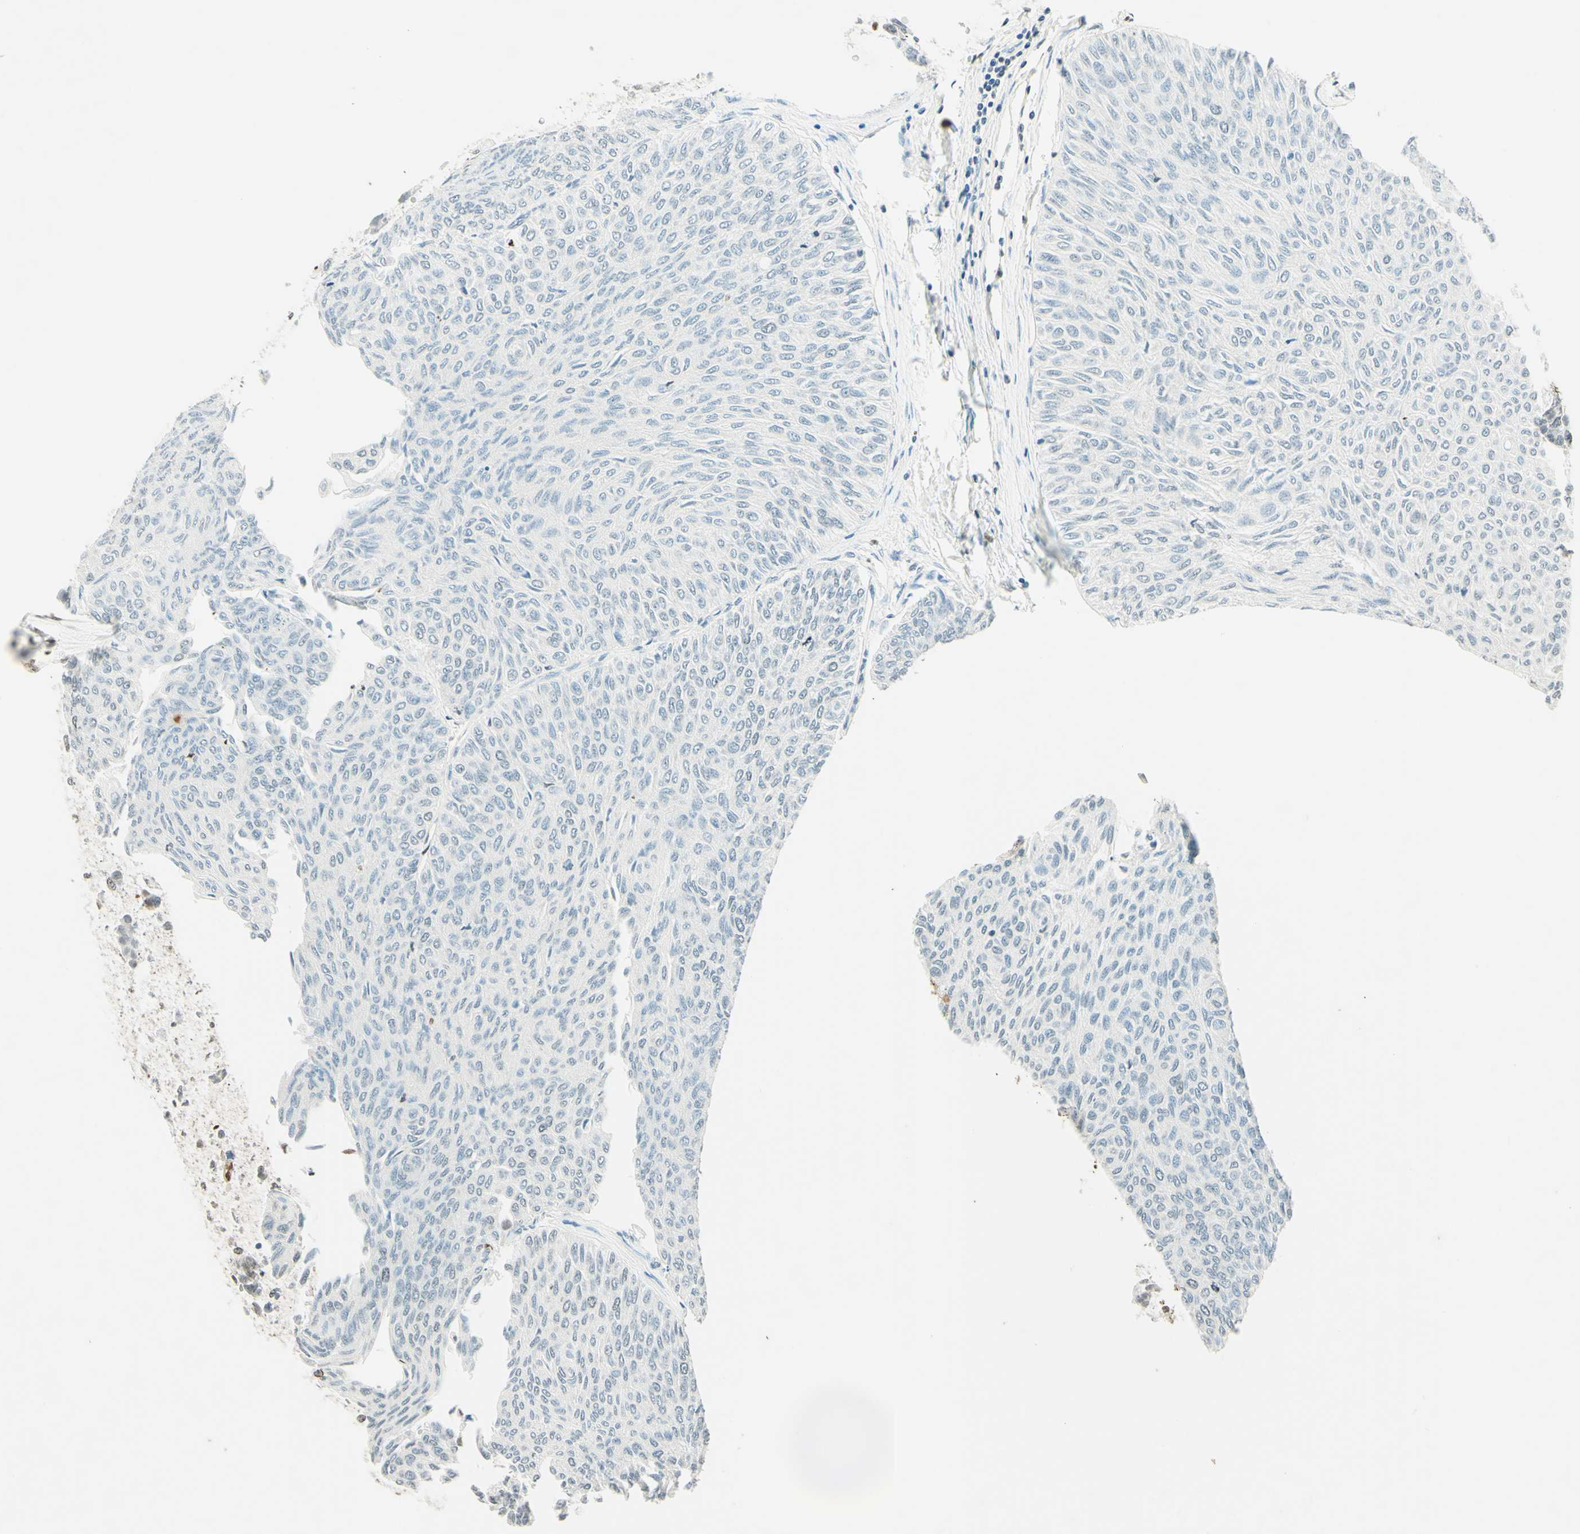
{"staining": {"intensity": "negative", "quantity": "none", "location": "none"}, "tissue": "urothelial cancer", "cell_type": "Tumor cells", "image_type": "cancer", "snomed": [{"axis": "morphology", "description": "Urothelial carcinoma, Low grade"}, {"axis": "topography", "description": "Urinary bladder"}], "caption": "DAB immunohistochemical staining of human urothelial cancer demonstrates no significant staining in tumor cells. The staining was performed using DAB (3,3'-diaminobenzidine) to visualize the protein expression in brown, while the nuclei were stained in blue with hematoxylin (Magnification: 20x).", "gene": "MSH2", "patient": {"sex": "male", "age": 78}}